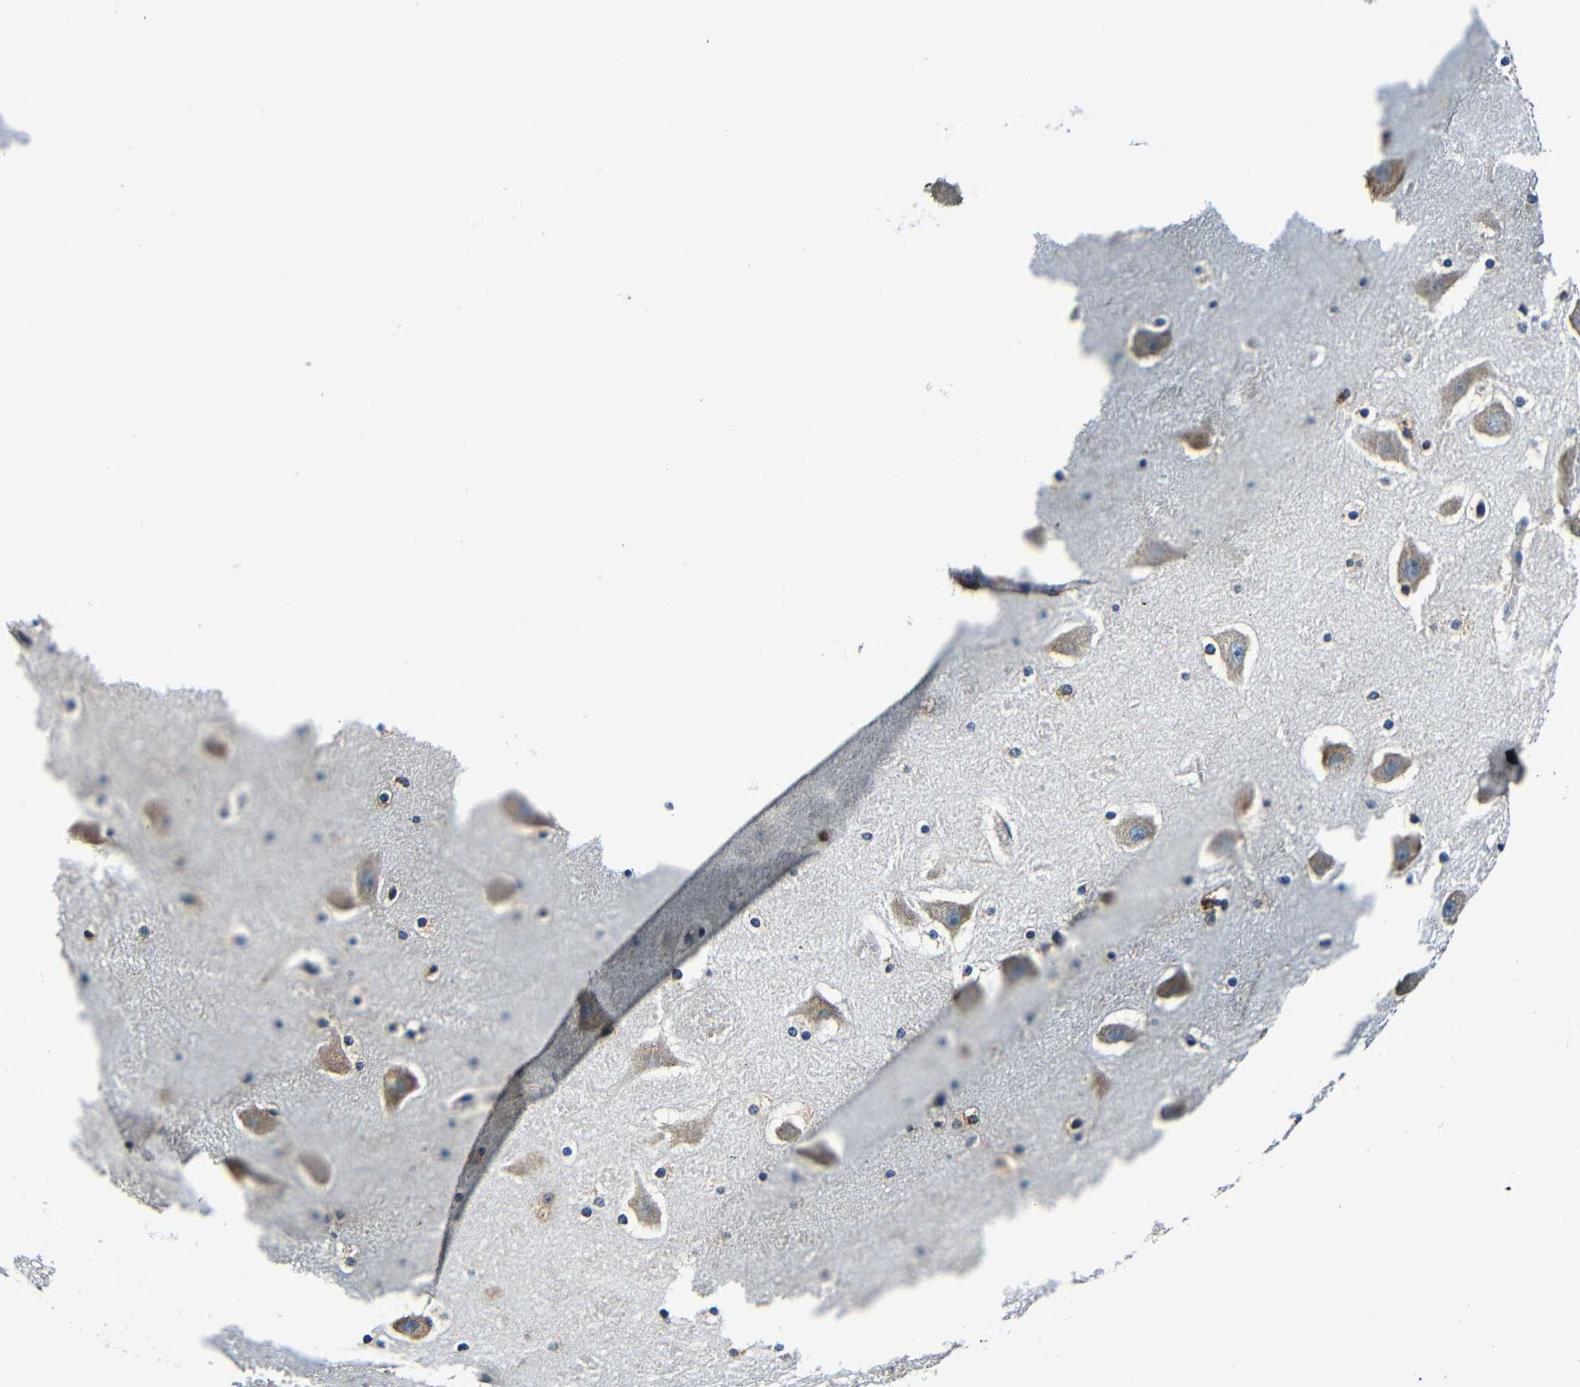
{"staining": {"intensity": "weak", "quantity": ">75%", "location": "cytoplasmic/membranous"}, "tissue": "hippocampus", "cell_type": "Glial cells", "image_type": "normal", "snomed": [{"axis": "morphology", "description": "Normal tissue, NOS"}, {"axis": "topography", "description": "Hippocampus"}], "caption": "Glial cells display low levels of weak cytoplasmic/membranous staining in about >75% of cells in normal hippocampus.", "gene": "RRBP1", "patient": {"sex": "male", "age": 45}}